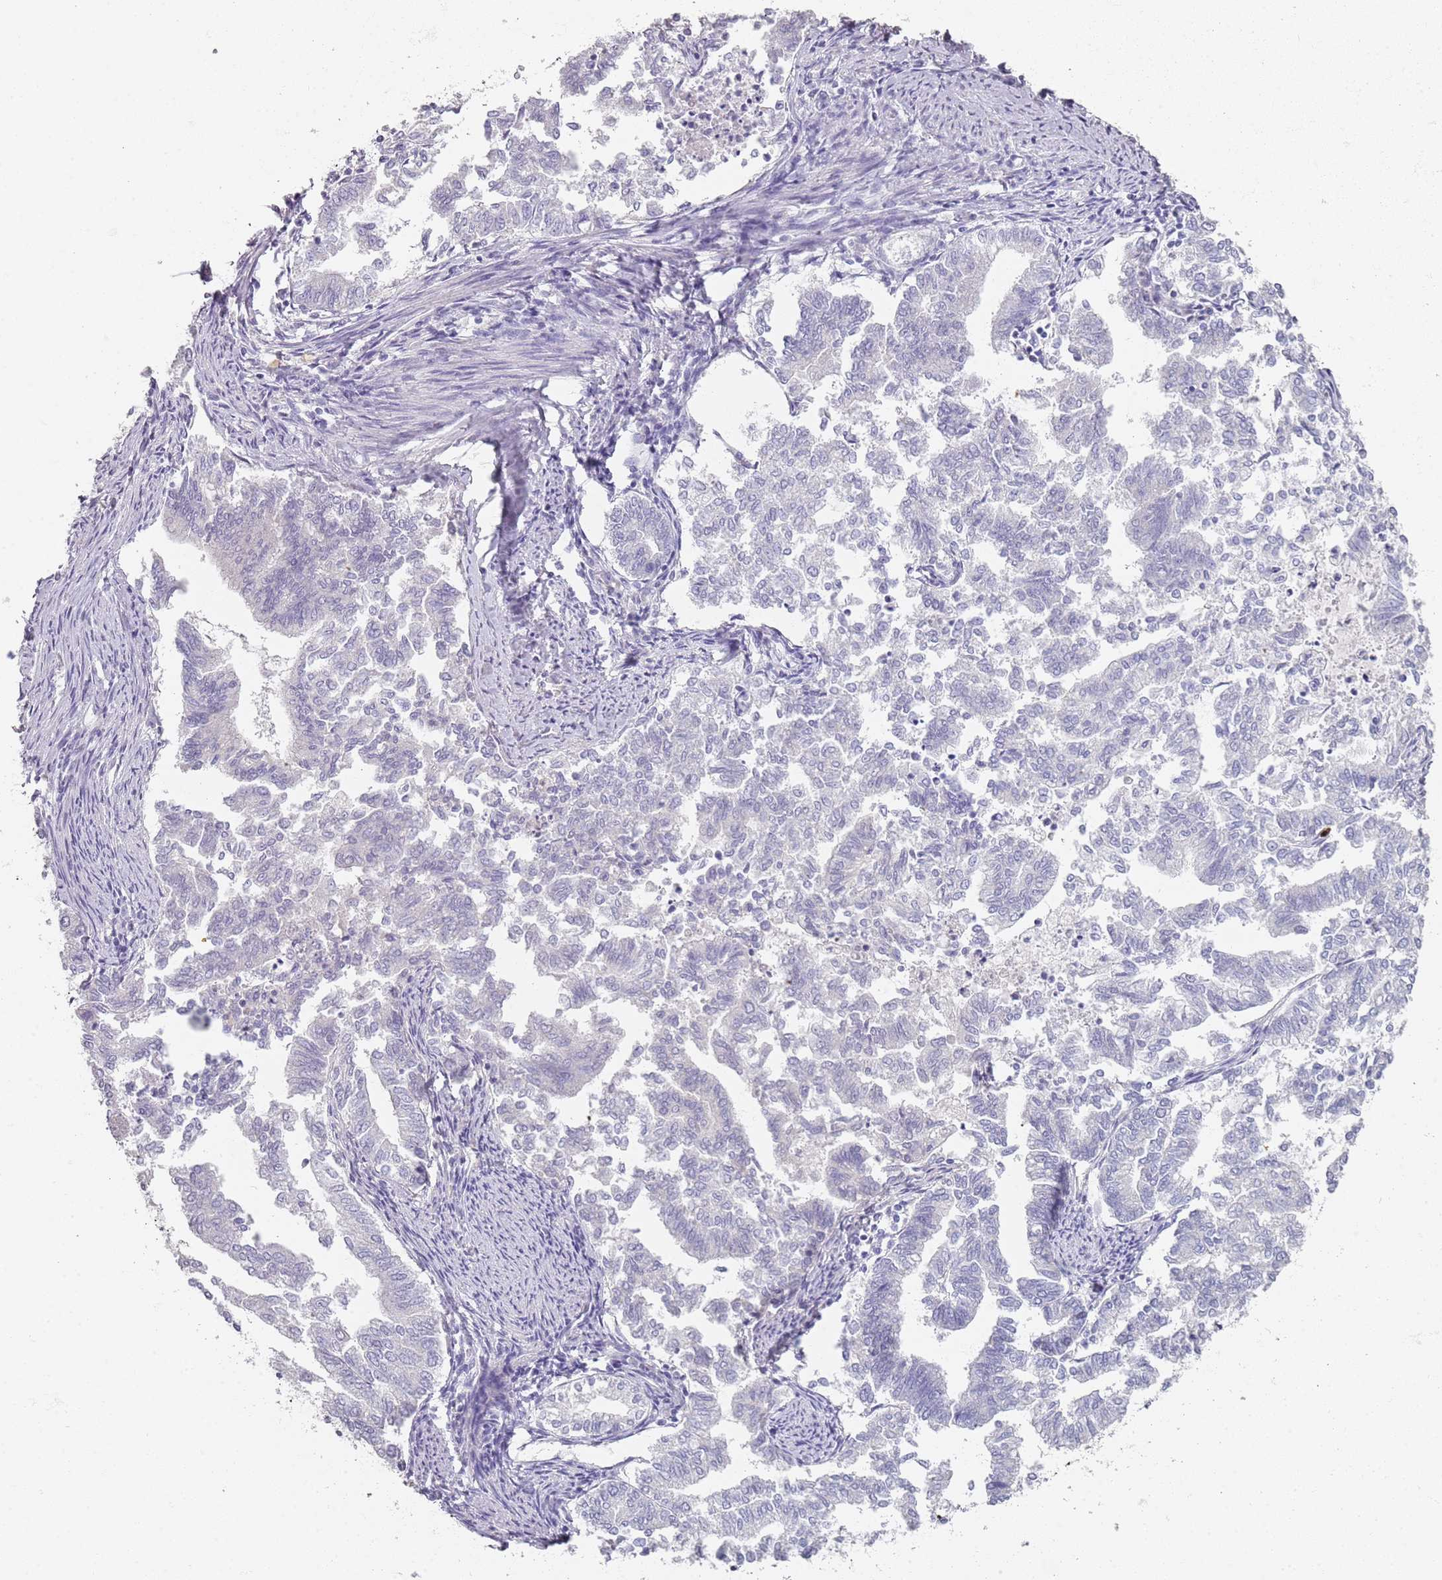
{"staining": {"intensity": "negative", "quantity": "none", "location": "none"}, "tissue": "endometrial cancer", "cell_type": "Tumor cells", "image_type": "cancer", "snomed": [{"axis": "morphology", "description": "Adenocarcinoma, NOS"}, {"axis": "topography", "description": "Endometrium"}], "caption": "Human adenocarcinoma (endometrial) stained for a protein using IHC displays no positivity in tumor cells.", "gene": "CD40LG", "patient": {"sex": "female", "age": 79}}